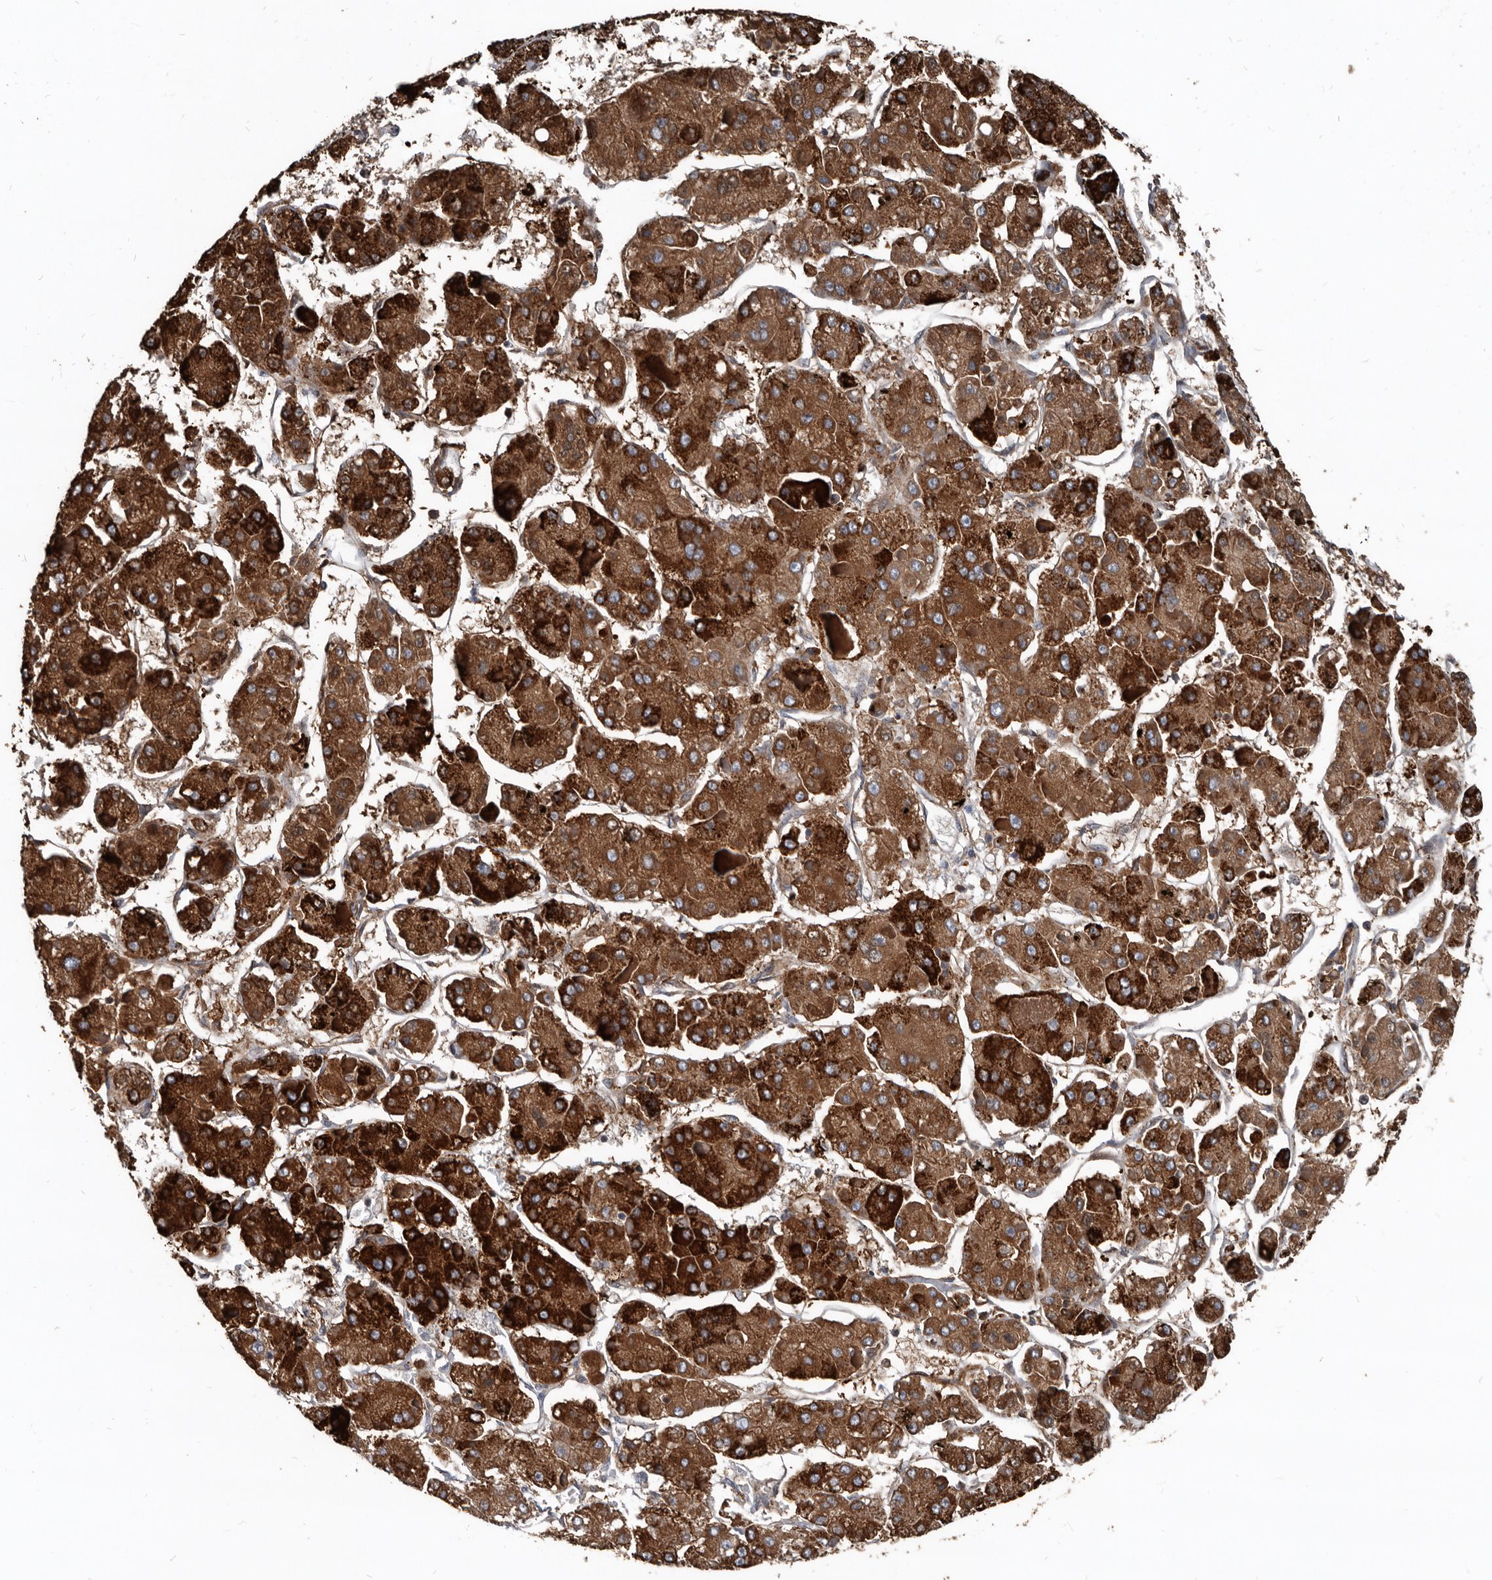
{"staining": {"intensity": "strong", "quantity": ">75%", "location": "cytoplasmic/membranous"}, "tissue": "liver cancer", "cell_type": "Tumor cells", "image_type": "cancer", "snomed": [{"axis": "morphology", "description": "Carcinoma, Hepatocellular, NOS"}, {"axis": "topography", "description": "Liver"}], "caption": "A brown stain shows strong cytoplasmic/membranous expression of a protein in human liver hepatocellular carcinoma tumor cells.", "gene": "GREB1", "patient": {"sex": "female", "age": 73}}